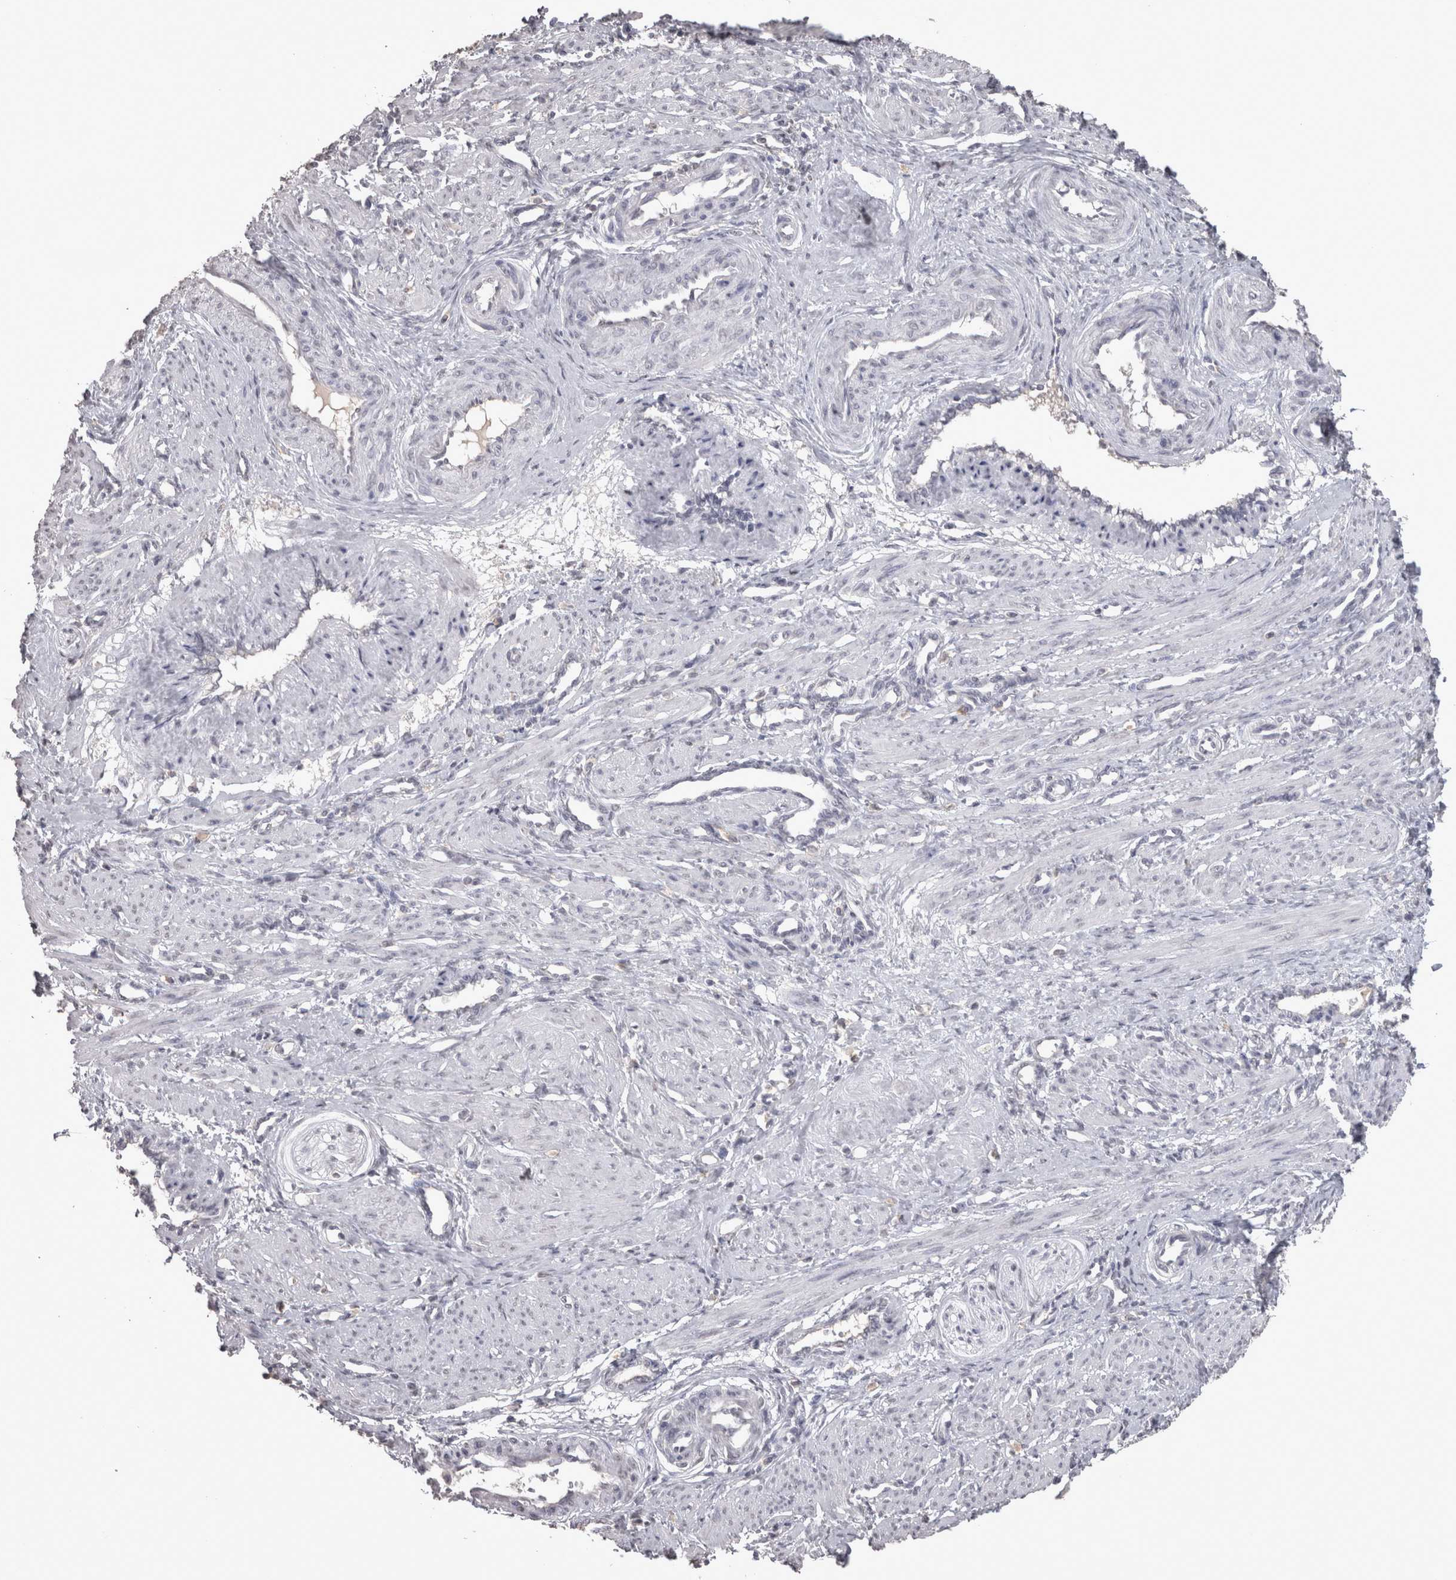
{"staining": {"intensity": "negative", "quantity": "none", "location": "none"}, "tissue": "smooth muscle", "cell_type": "Smooth muscle cells", "image_type": "normal", "snomed": [{"axis": "morphology", "description": "Normal tissue, NOS"}, {"axis": "topography", "description": "Endometrium"}], "caption": "This image is of benign smooth muscle stained with immunohistochemistry to label a protein in brown with the nuclei are counter-stained blue. There is no staining in smooth muscle cells.", "gene": "LAX1", "patient": {"sex": "female", "age": 33}}